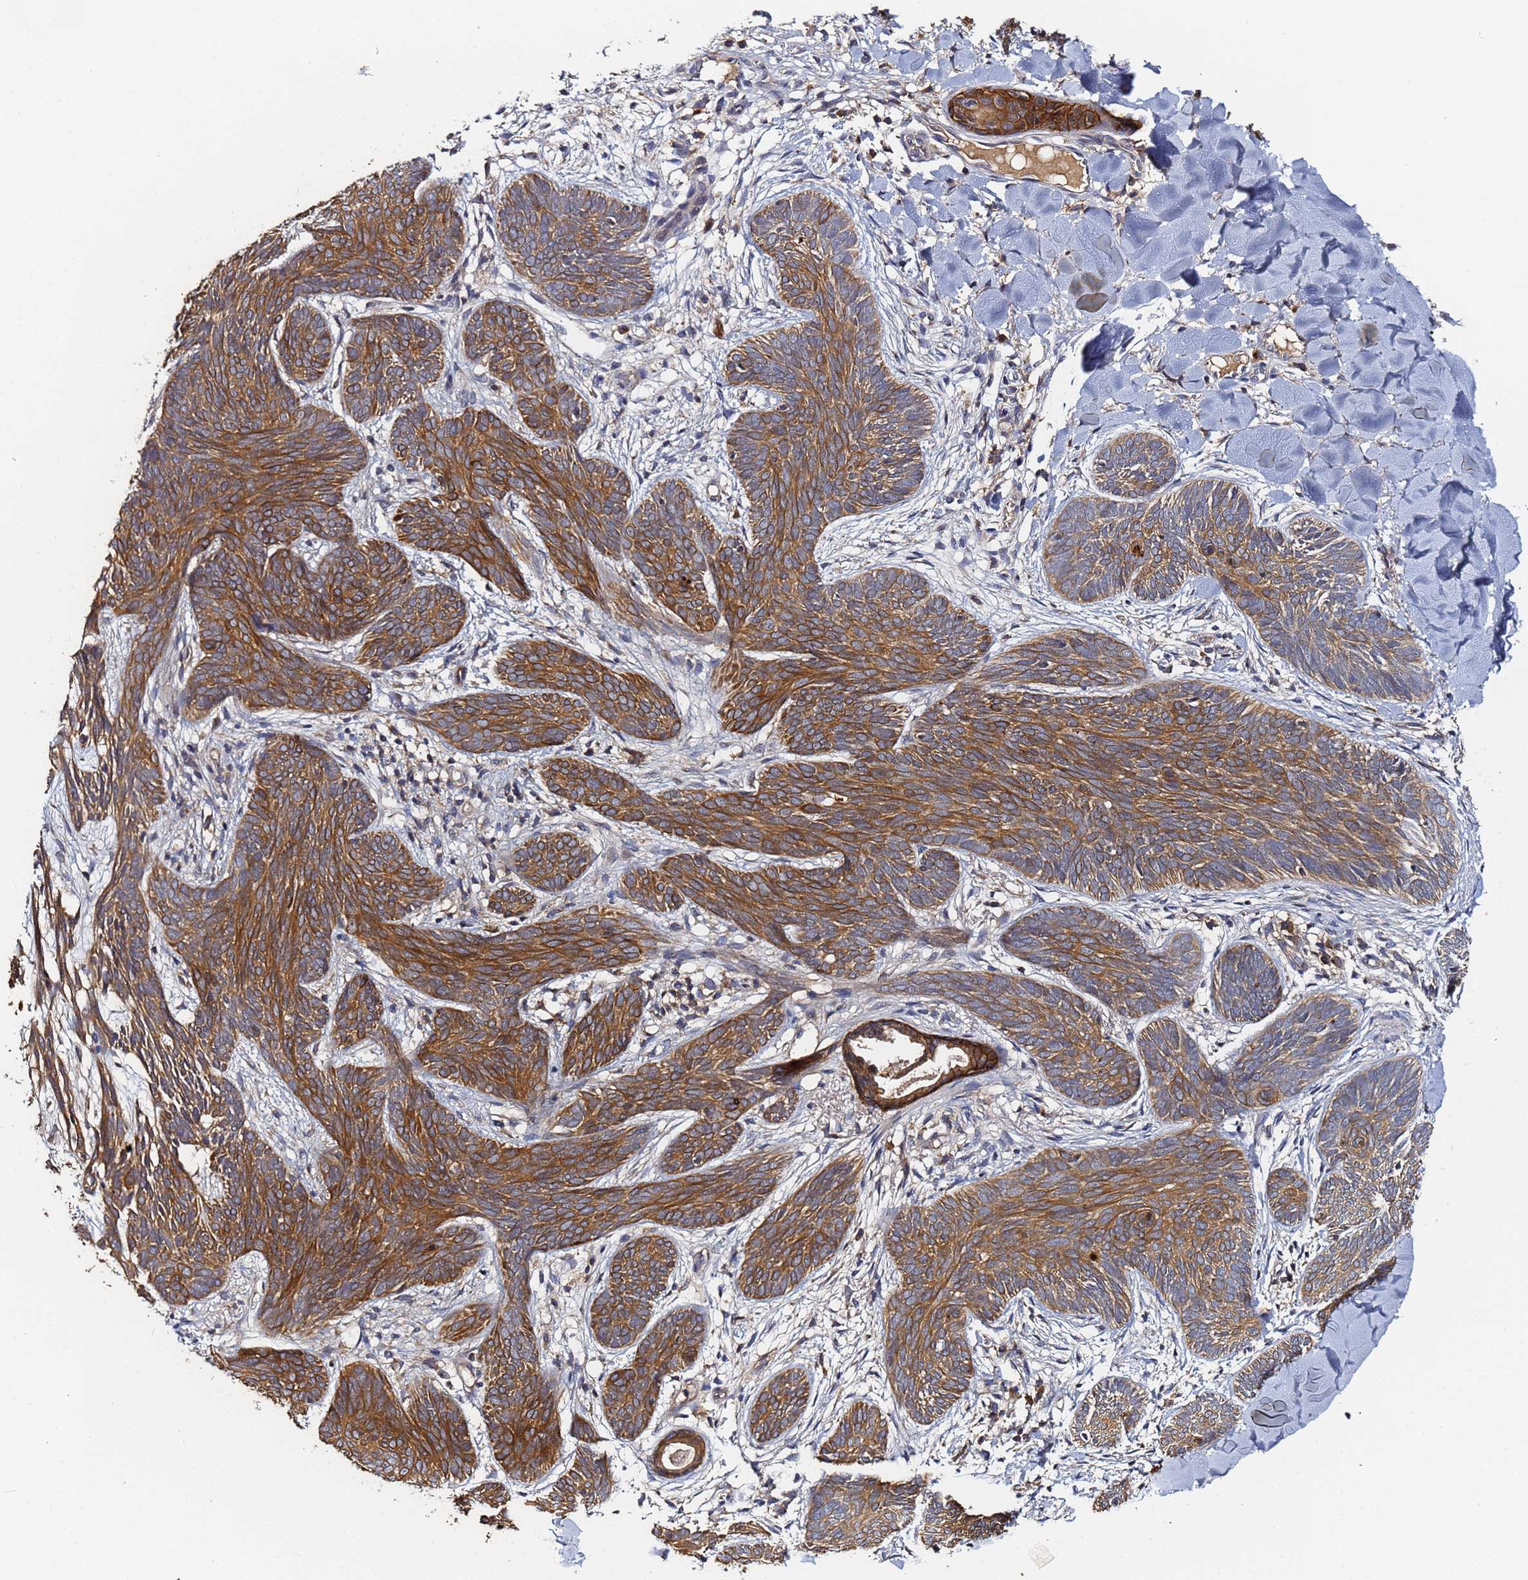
{"staining": {"intensity": "moderate", "quantity": ">75%", "location": "cytoplasmic/membranous"}, "tissue": "skin cancer", "cell_type": "Tumor cells", "image_type": "cancer", "snomed": [{"axis": "morphology", "description": "Basal cell carcinoma"}, {"axis": "topography", "description": "Skin"}], "caption": "A brown stain highlights moderate cytoplasmic/membranous expression of a protein in human skin cancer tumor cells.", "gene": "LRRC69", "patient": {"sex": "female", "age": 81}}